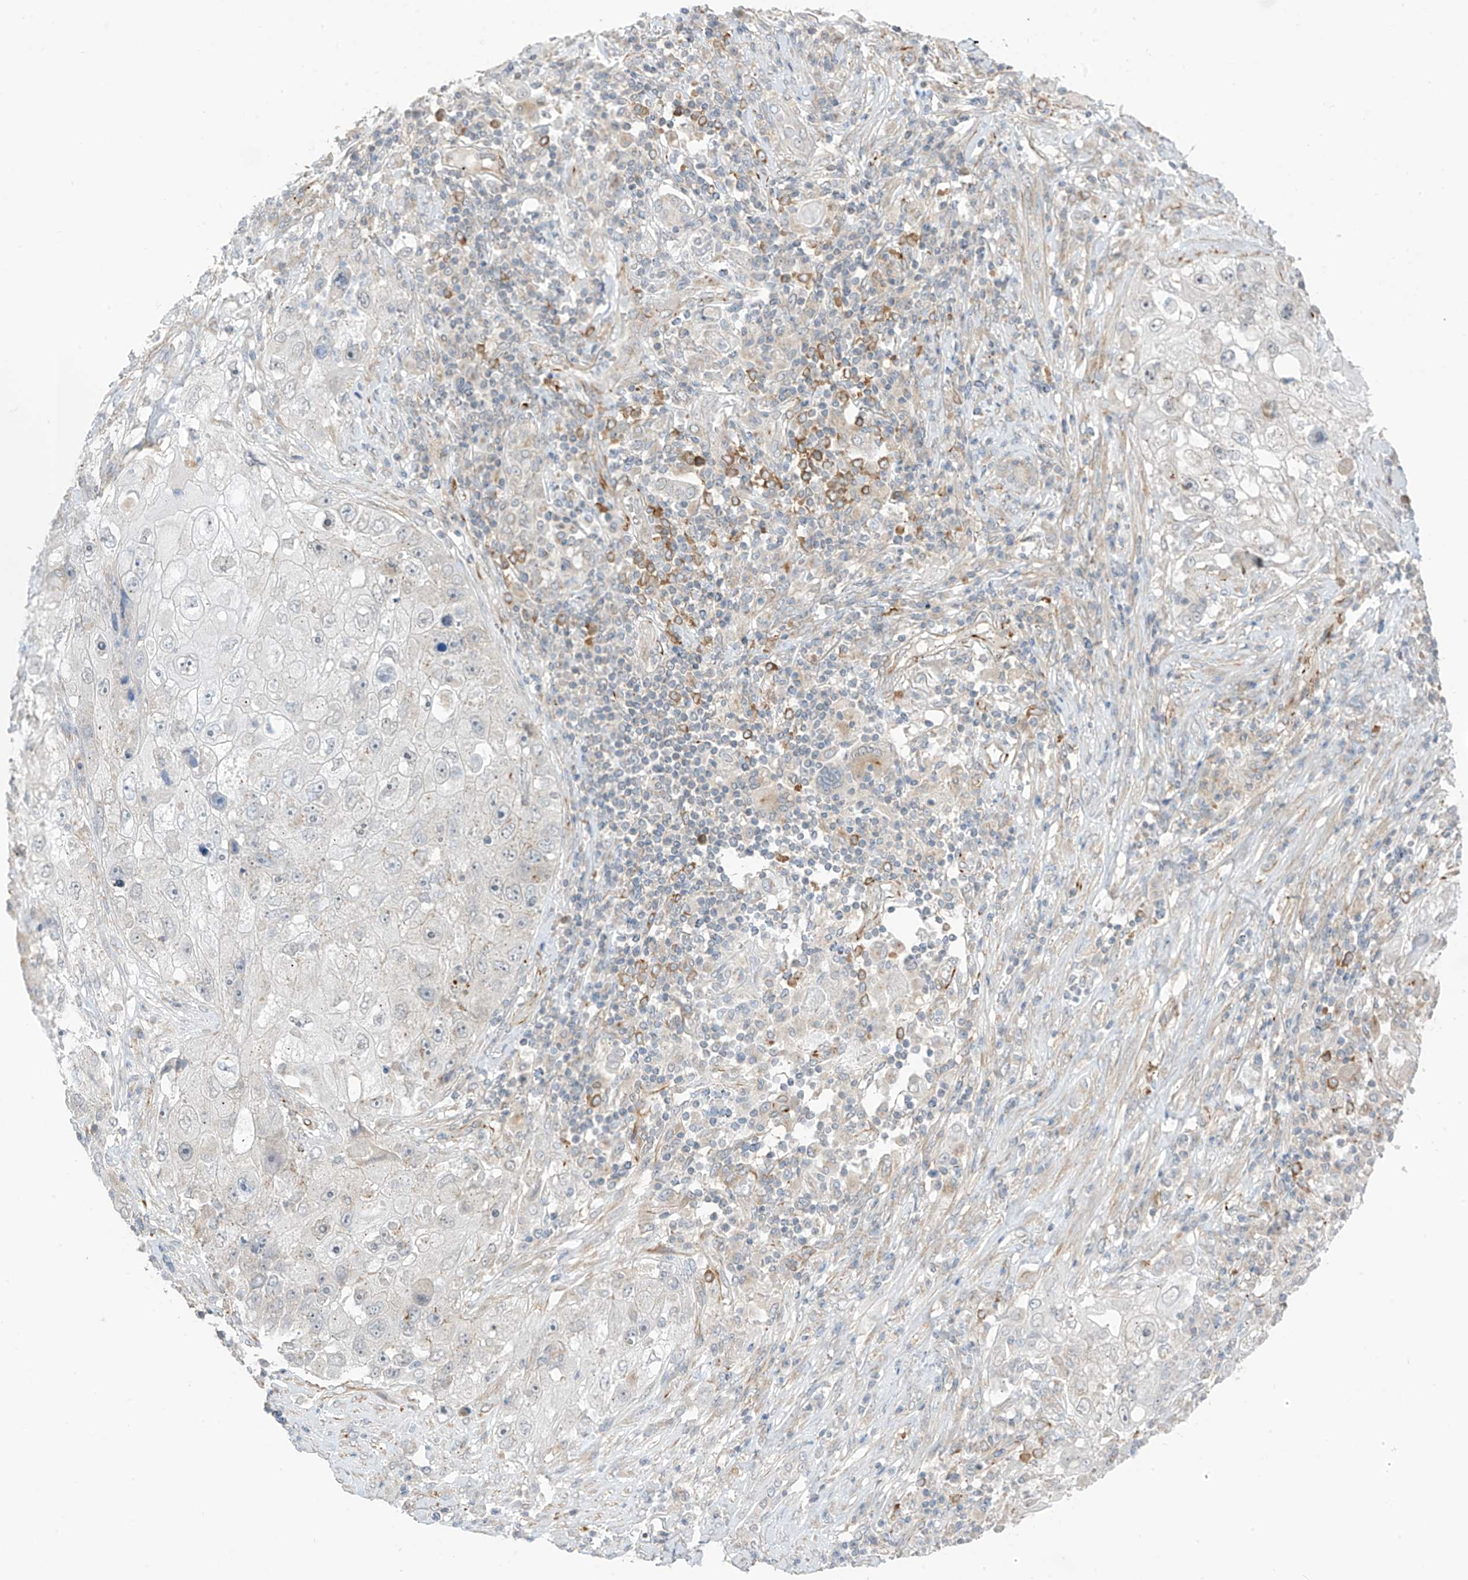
{"staining": {"intensity": "negative", "quantity": "none", "location": "none"}, "tissue": "lung cancer", "cell_type": "Tumor cells", "image_type": "cancer", "snomed": [{"axis": "morphology", "description": "Squamous cell carcinoma, NOS"}, {"axis": "topography", "description": "Lung"}], "caption": "Tumor cells are negative for protein expression in human squamous cell carcinoma (lung).", "gene": "HS6ST2", "patient": {"sex": "male", "age": 61}}